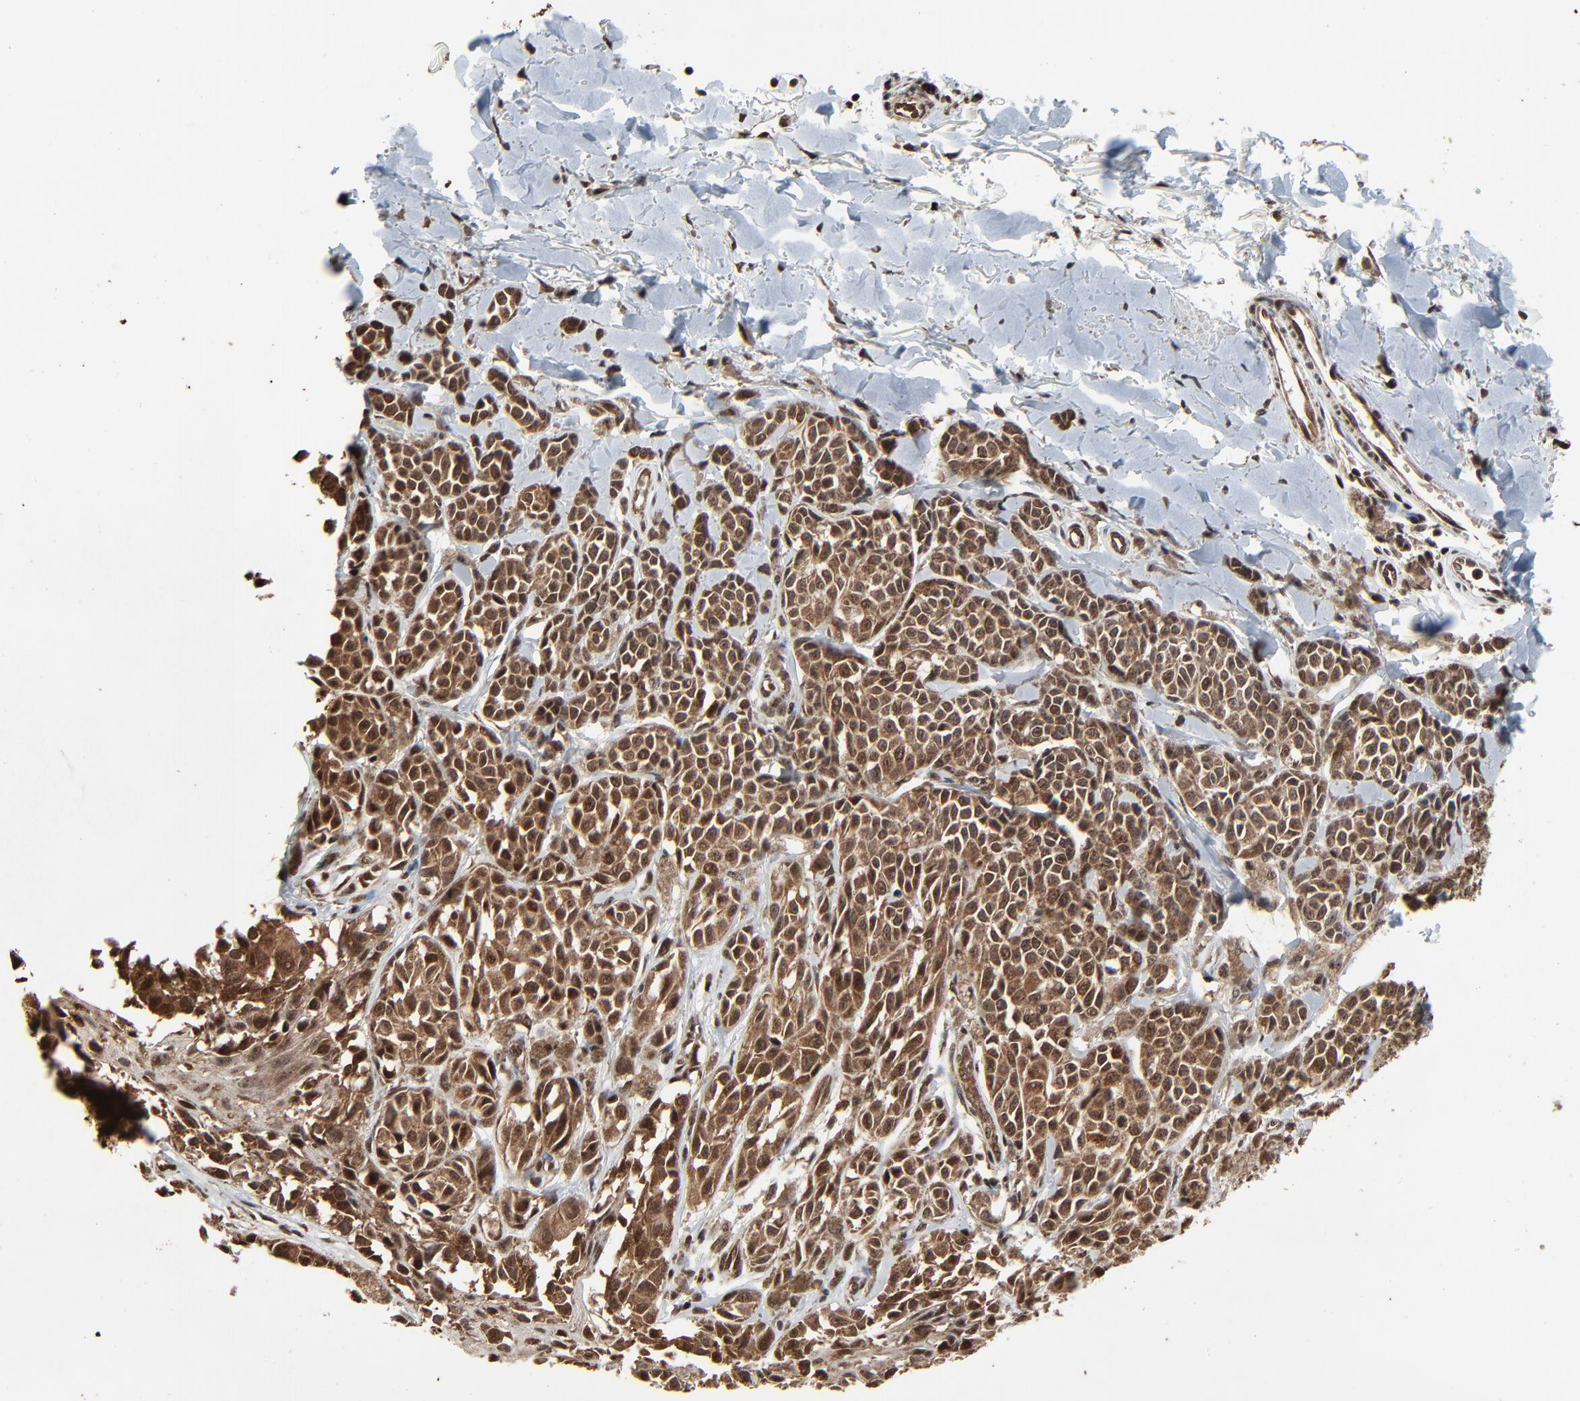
{"staining": {"intensity": "moderate", "quantity": ">75%", "location": "cytoplasmic/membranous,nuclear"}, "tissue": "melanoma", "cell_type": "Tumor cells", "image_type": "cancer", "snomed": [{"axis": "morphology", "description": "Malignant melanoma, NOS"}, {"axis": "topography", "description": "Skin"}], "caption": "Immunohistochemical staining of malignant melanoma reveals medium levels of moderate cytoplasmic/membranous and nuclear staining in approximately >75% of tumor cells.", "gene": "RHOJ", "patient": {"sex": "female", "age": 38}}